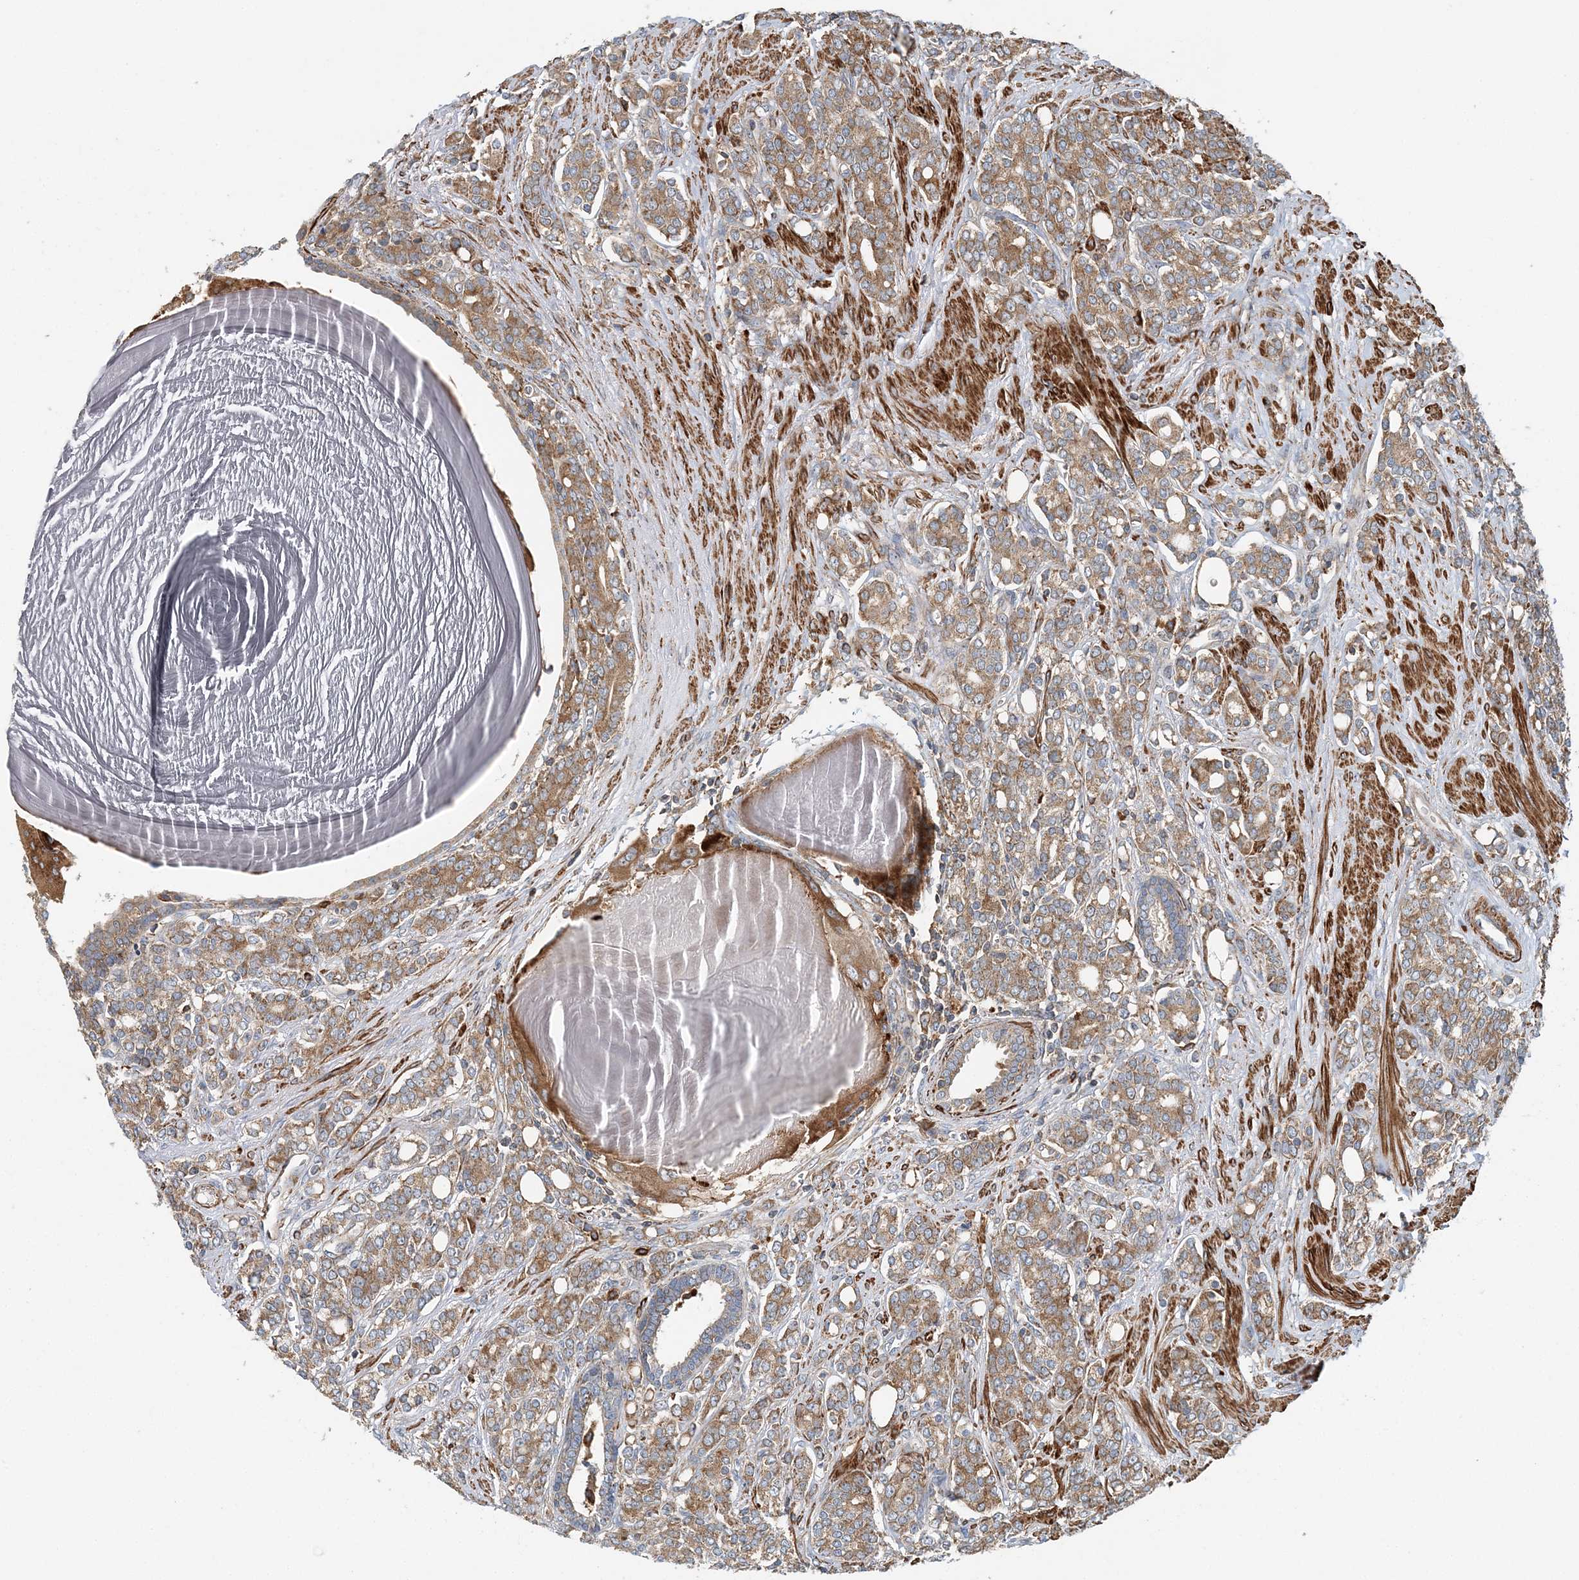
{"staining": {"intensity": "moderate", "quantity": ">75%", "location": "cytoplasmic/membranous"}, "tissue": "prostate cancer", "cell_type": "Tumor cells", "image_type": "cancer", "snomed": [{"axis": "morphology", "description": "Adenocarcinoma, High grade"}, {"axis": "topography", "description": "Prostate"}], "caption": "A high-resolution histopathology image shows IHC staining of prostate cancer (high-grade adenocarcinoma), which shows moderate cytoplasmic/membranous staining in about >75% of tumor cells.", "gene": "TTI1", "patient": {"sex": "male", "age": 62}}